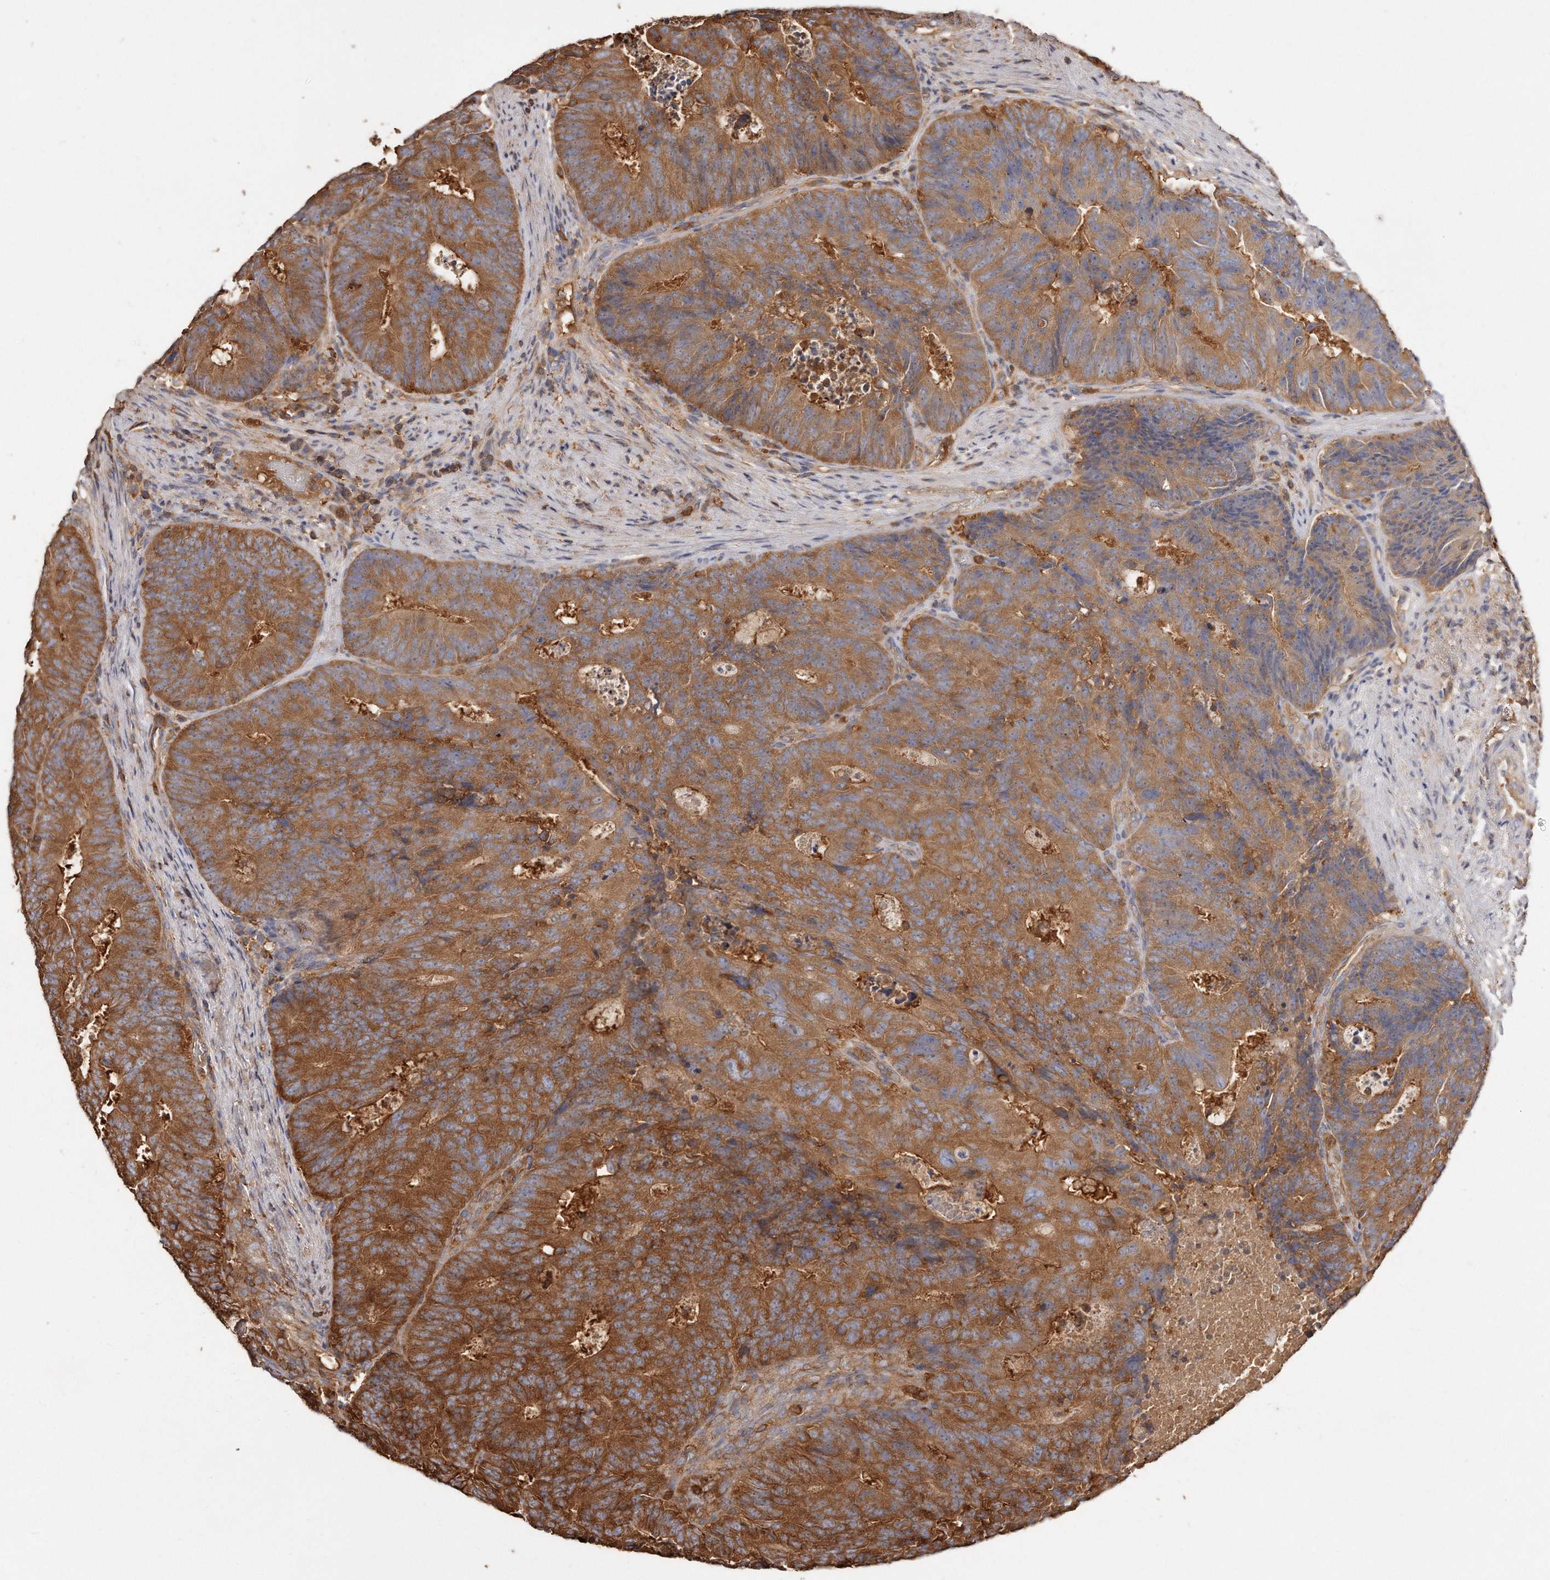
{"staining": {"intensity": "moderate", "quantity": ">75%", "location": "cytoplasmic/membranous"}, "tissue": "colorectal cancer", "cell_type": "Tumor cells", "image_type": "cancer", "snomed": [{"axis": "morphology", "description": "Adenocarcinoma, NOS"}, {"axis": "topography", "description": "Colon"}], "caption": "Immunohistochemical staining of colorectal cancer (adenocarcinoma) demonstrates moderate cytoplasmic/membranous protein expression in approximately >75% of tumor cells. (brown staining indicates protein expression, while blue staining denotes nuclei).", "gene": "CAP1", "patient": {"sex": "male", "age": 87}}